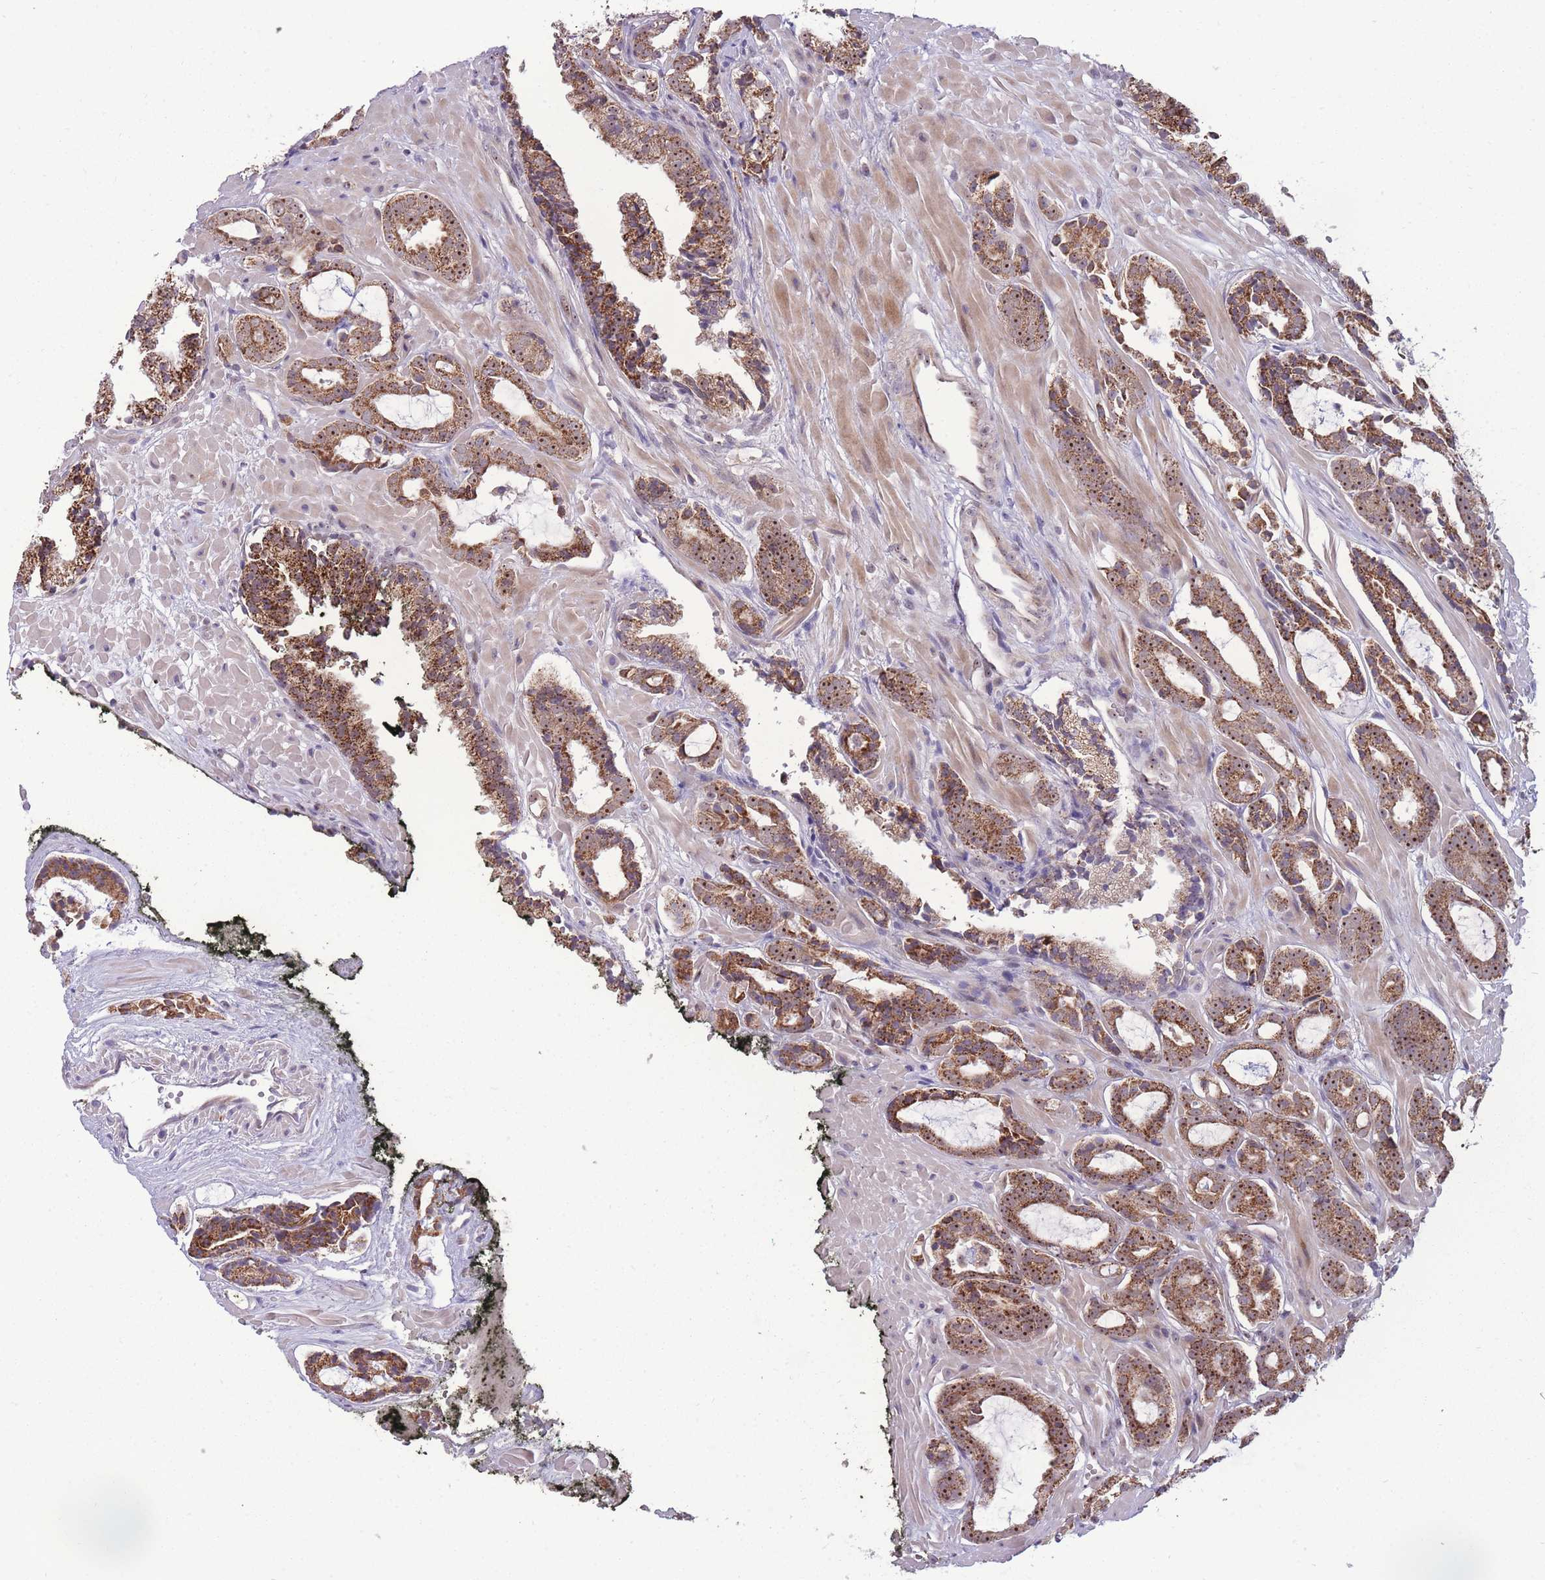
{"staining": {"intensity": "moderate", "quantity": ">75%", "location": "cytoplasmic/membranous,nuclear"}, "tissue": "prostate cancer", "cell_type": "Tumor cells", "image_type": "cancer", "snomed": [{"axis": "morphology", "description": "Adenocarcinoma, High grade"}, {"axis": "topography", "description": "Prostate"}], "caption": "Protein analysis of prostate high-grade adenocarcinoma tissue reveals moderate cytoplasmic/membranous and nuclear expression in approximately >75% of tumor cells.", "gene": "MCIDAS", "patient": {"sex": "male", "age": 71}}